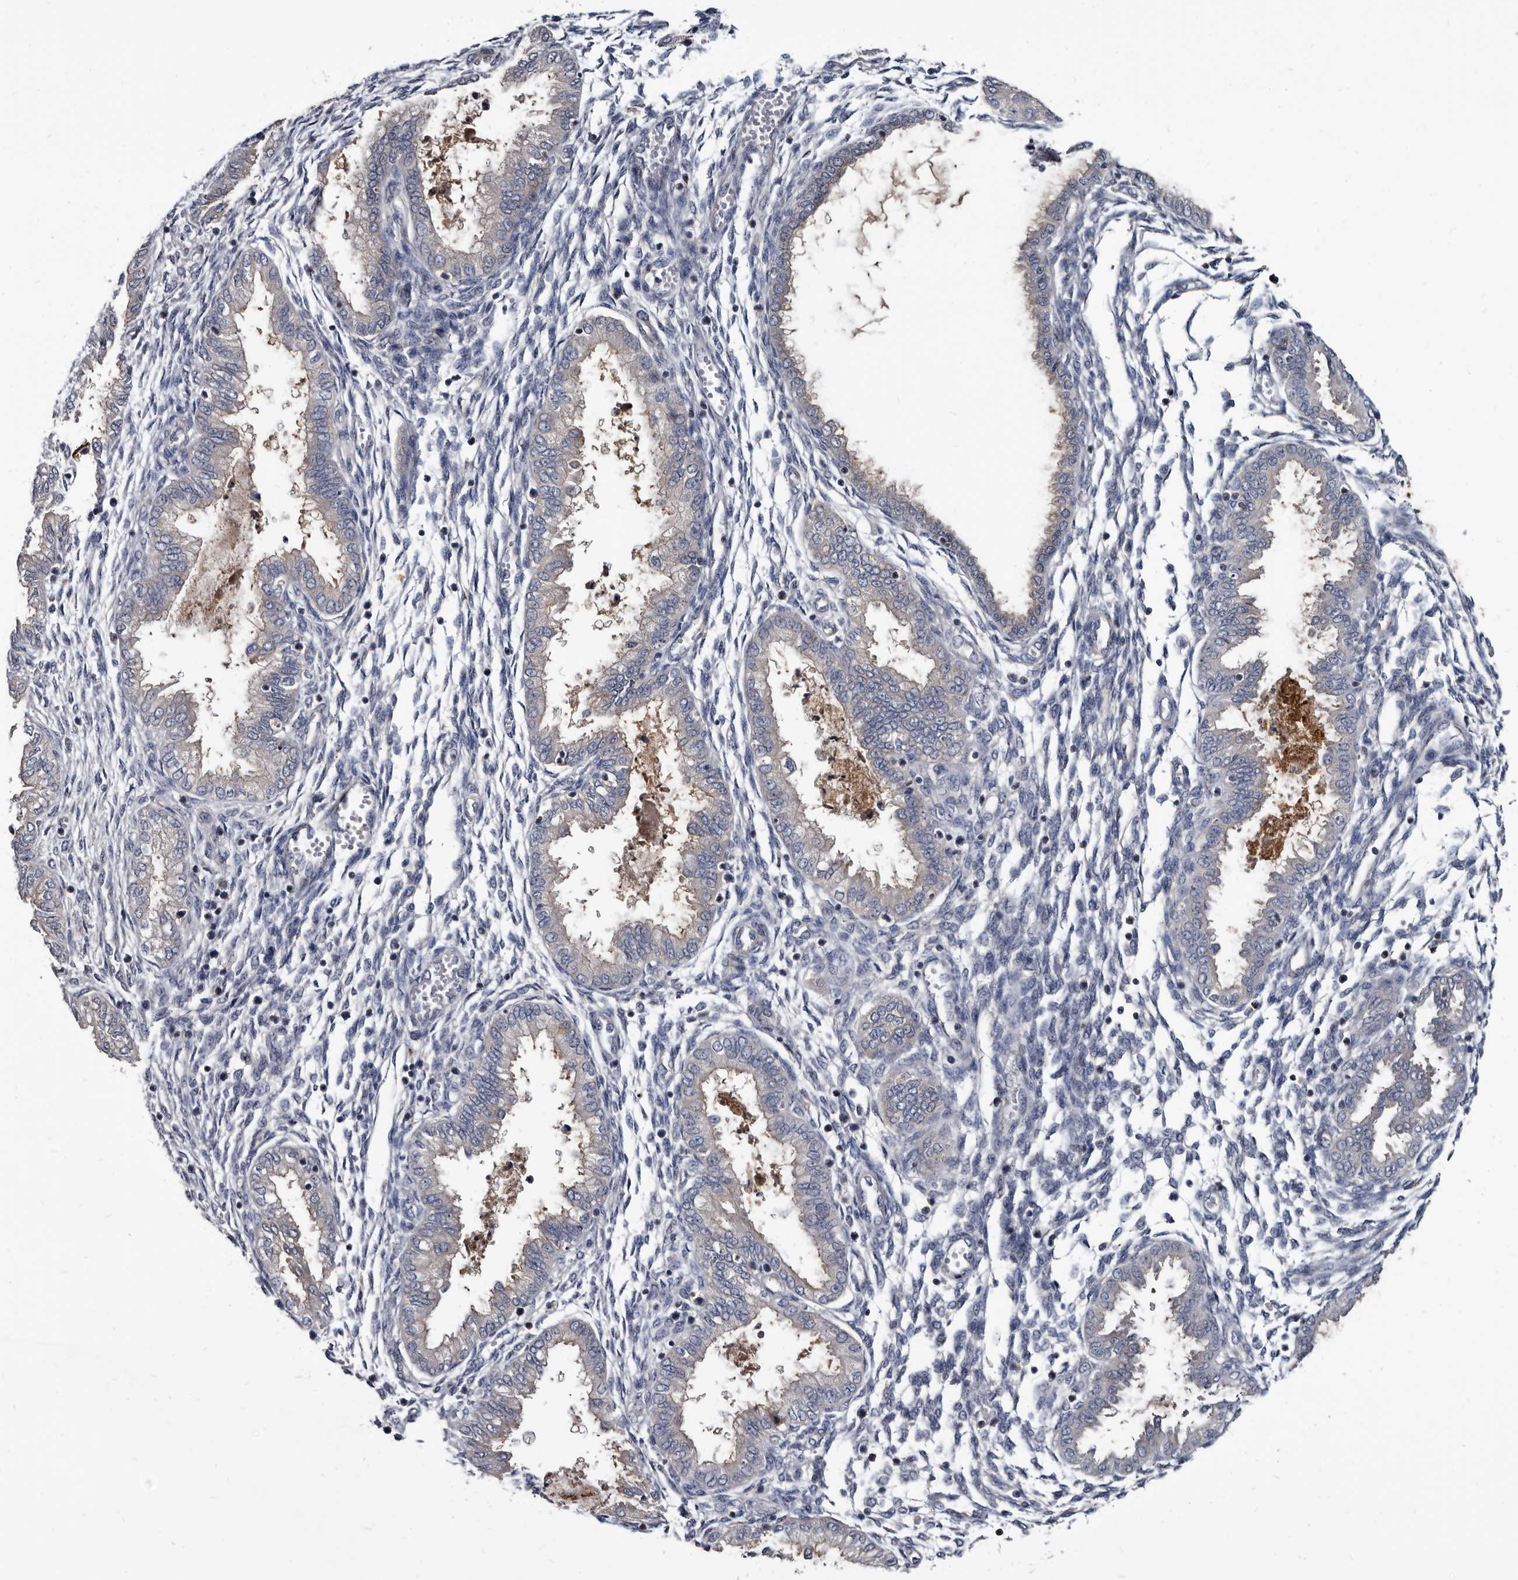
{"staining": {"intensity": "negative", "quantity": "none", "location": "none"}, "tissue": "endometrium", "cell_type": "Cells in endometrial stroma", "image_type": "normal", "snomed": [{"axis": "morphology", "description": "Normal tissue, NOS"}, {"axis": "topography", "description": "Endometrium"}], "caption": "Immunohistochemistry photomicrograph of normal endometrium stained for a protein (brown), which shows no positivity in cells in endometrial stroma.", "gene": "PRSS8", "patient": {"sex": "female", "age": 33}}